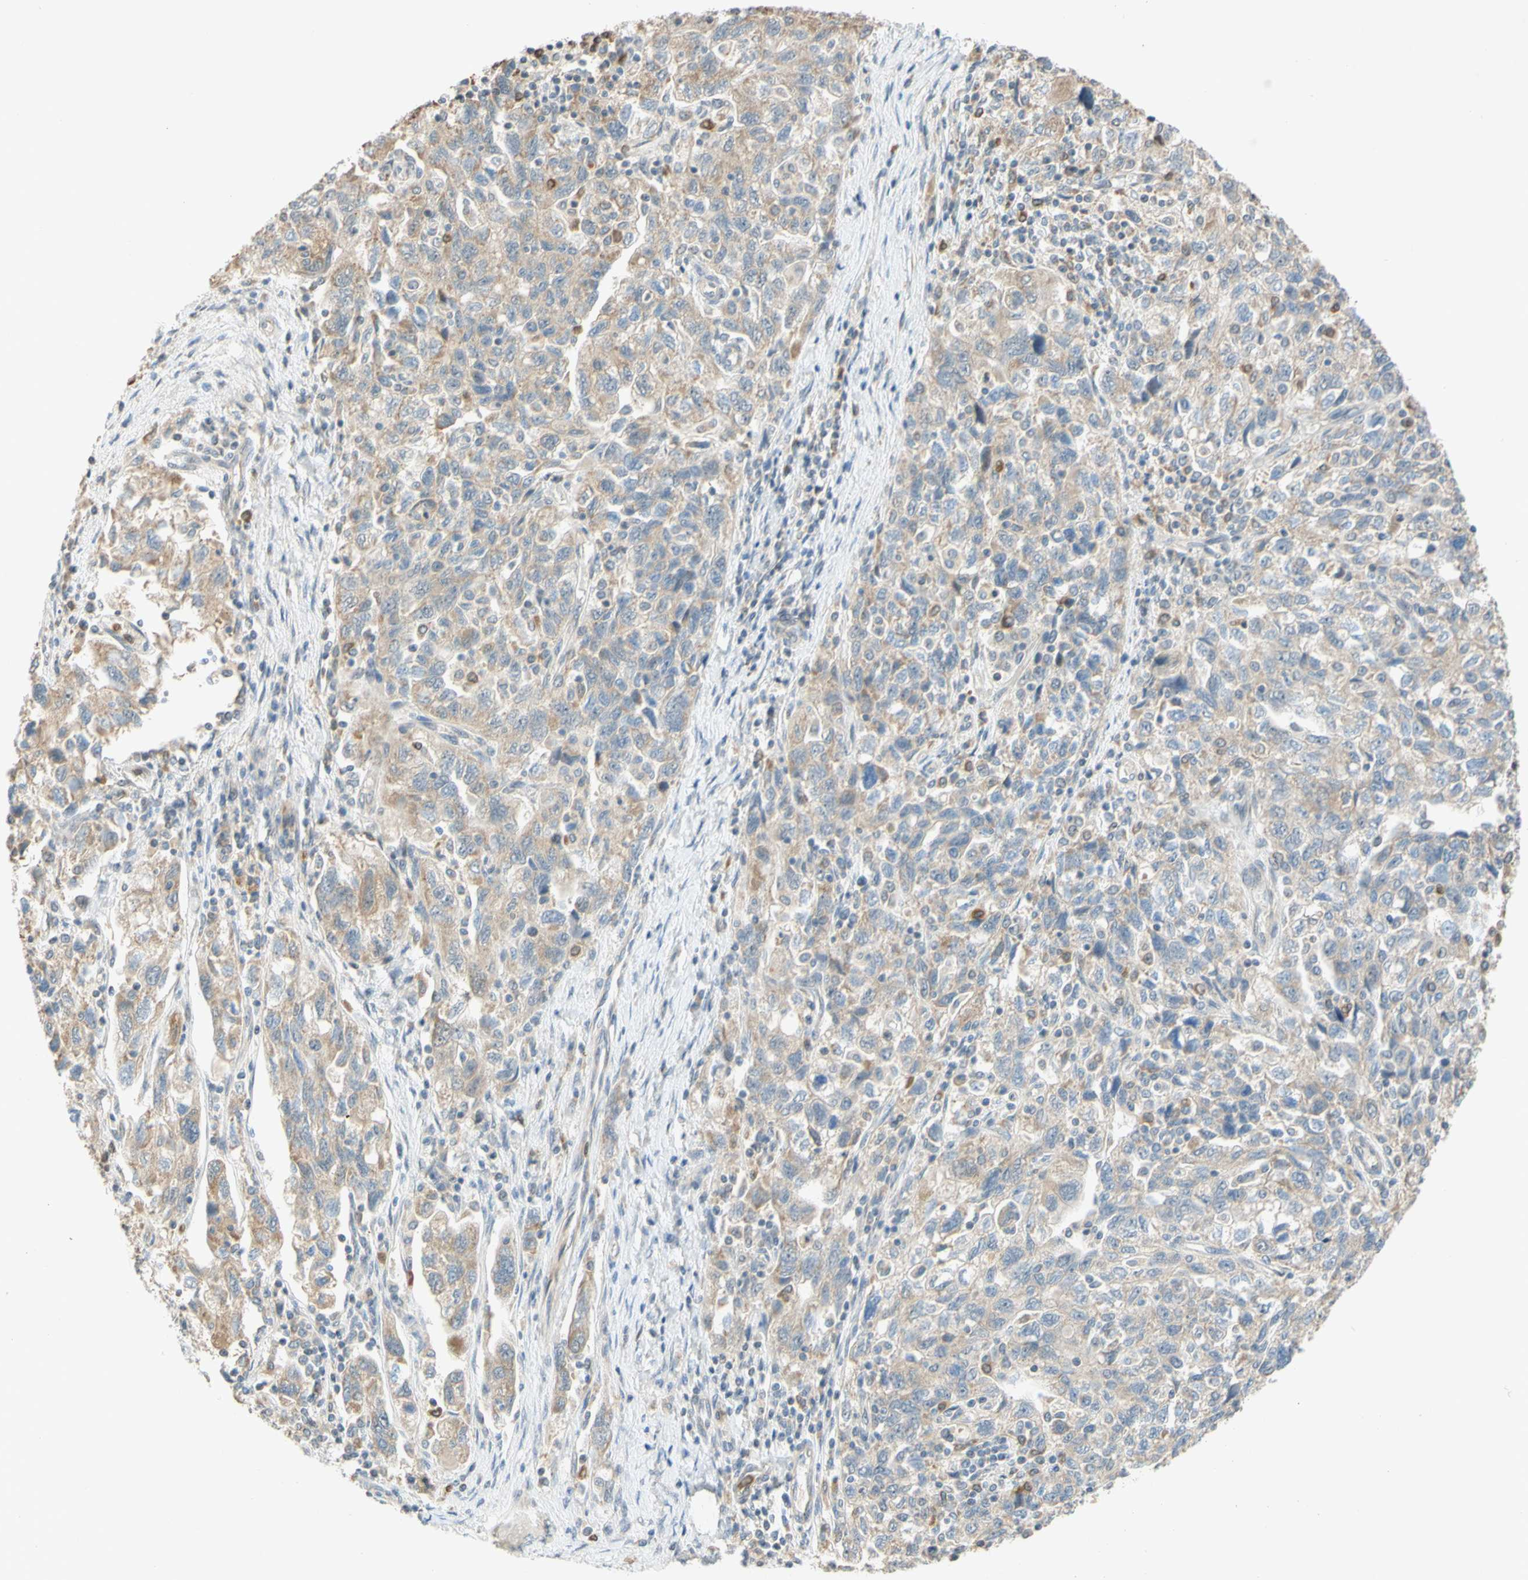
{"staining": {"intensity": "moderate", "quantity": "25%-75%", "location": "cytoplasmic/membranous"}, "tissue": "ovarian cancer", "cell_type": "Tumor cells", "image_type": "cancer", "snomed": [{"axis": "morphology", "description": "Carcinoma, NOS"}, {"axis": "morphology", "description": "Cystadenocarcinoma, serous, NOS"}, {"axis": "topography", "description": "Ovary"}], "caption": "Approximately 25%-75% of tumor cells in human ovarian cancer (serous cystadenocarcinoma) demonstrate moderate cytoplasmic/membranous protein positivity as visualized by brown immunohistochemical staining.", "gene": "GATA1", "patient": {"sex": "female", "age": 69}}